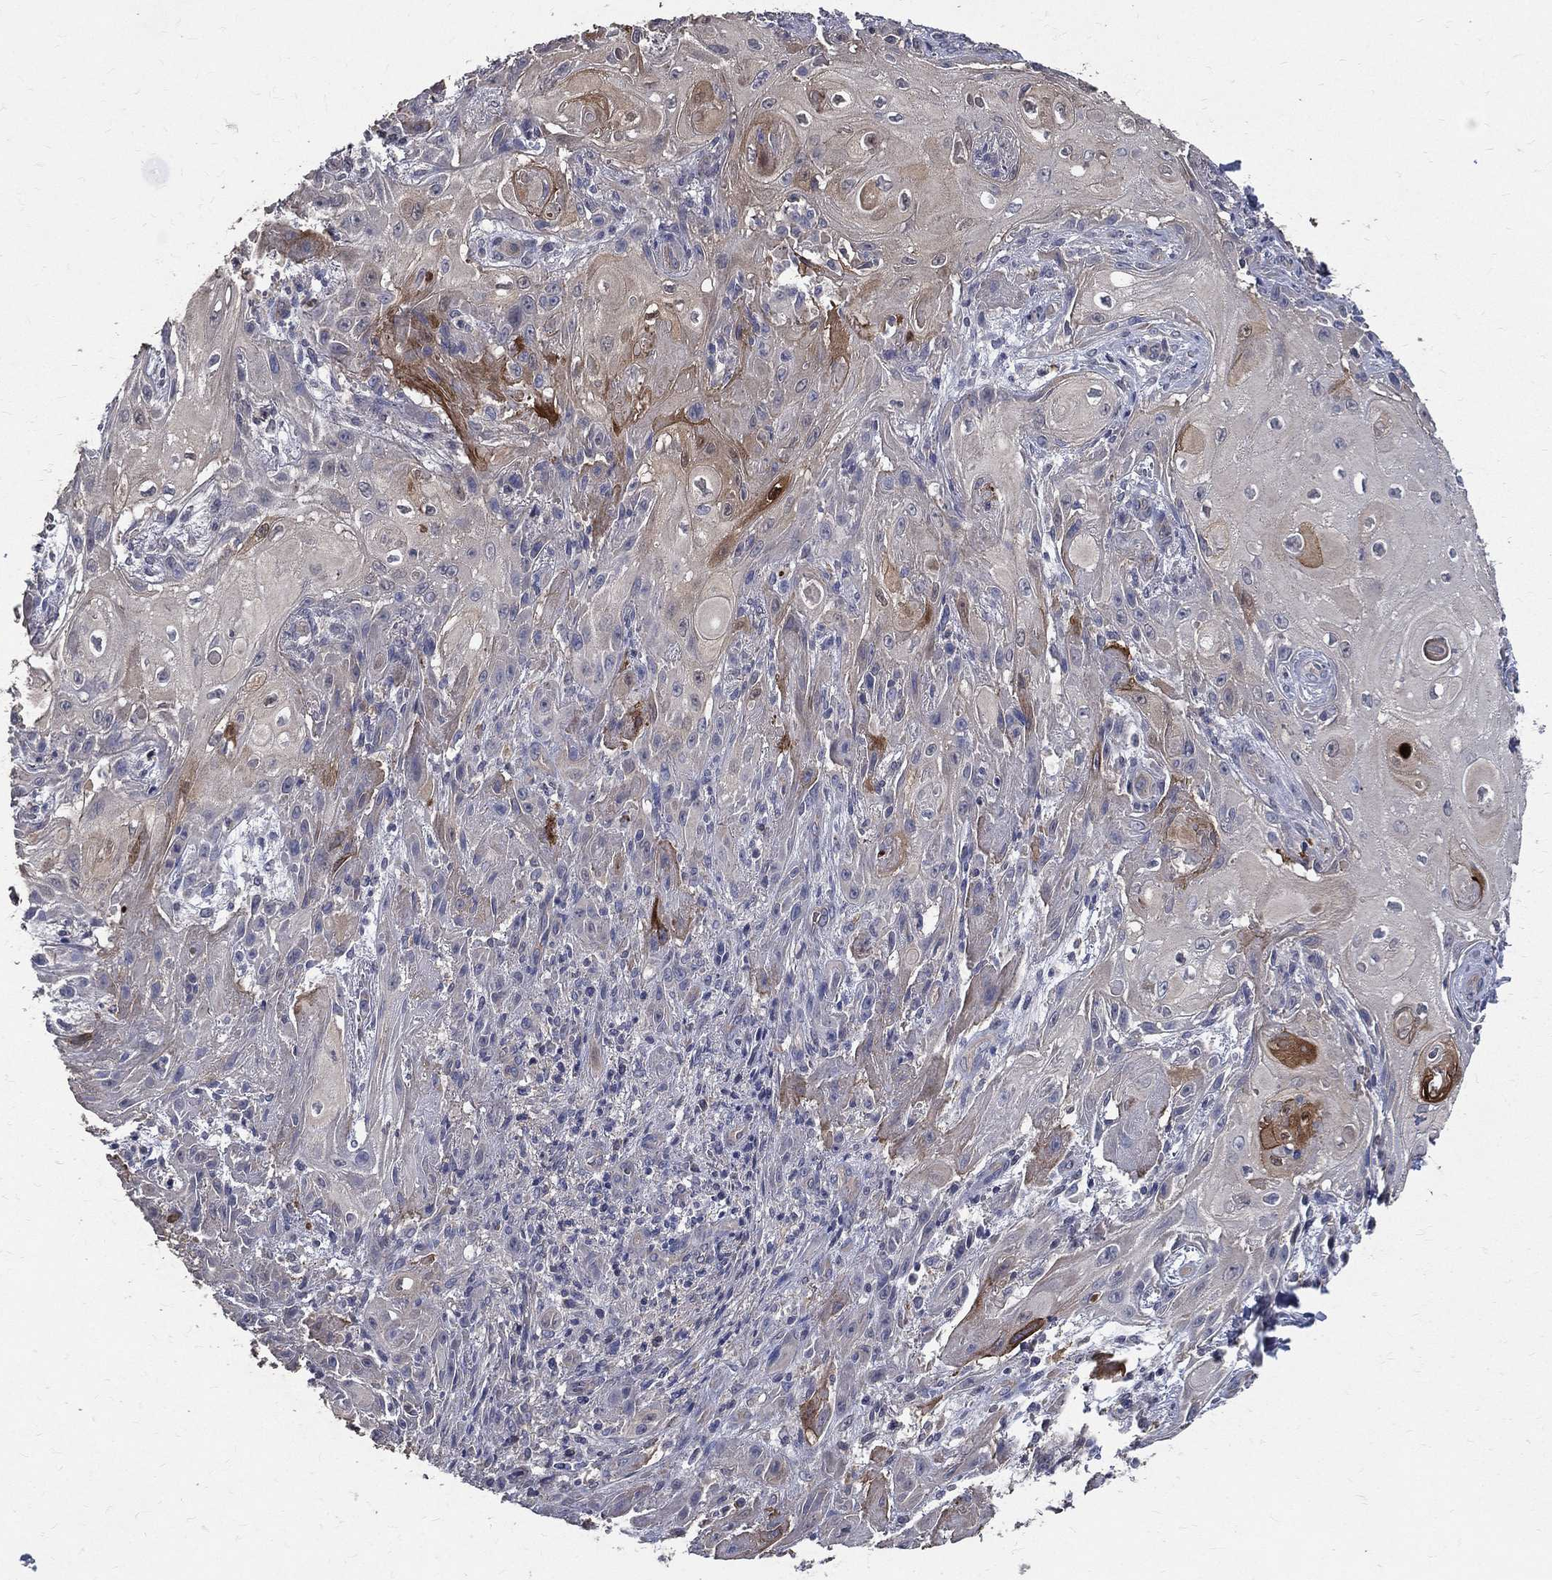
{"staining": {"intensity": "moderate", "quantity": "<25%", "location": "cytoplasmic/membranous"}, "tissue": "skin cancer", "cell_type": "Tumor cells", "image_type": "cancer", "snomed": [{"axis": "morphology", "description": "Squamous cell carcinoma, NOS"}, {"axis": "topography", "description": "Skin"}], "caption": "Immunohistochemistry (IHC) image of neoplastic tissue: squamous cell carcinoma (skin) stained using immunohistochemistry (IHC) shows low levels of moderate protein expression localized specifically in the cytoplasmic/membranous of tumor cells, appearing as a cytoplasmic/membranous brown color.", "gene": "SERPINB2", "patient": {"sex": "male", "age": 62}}